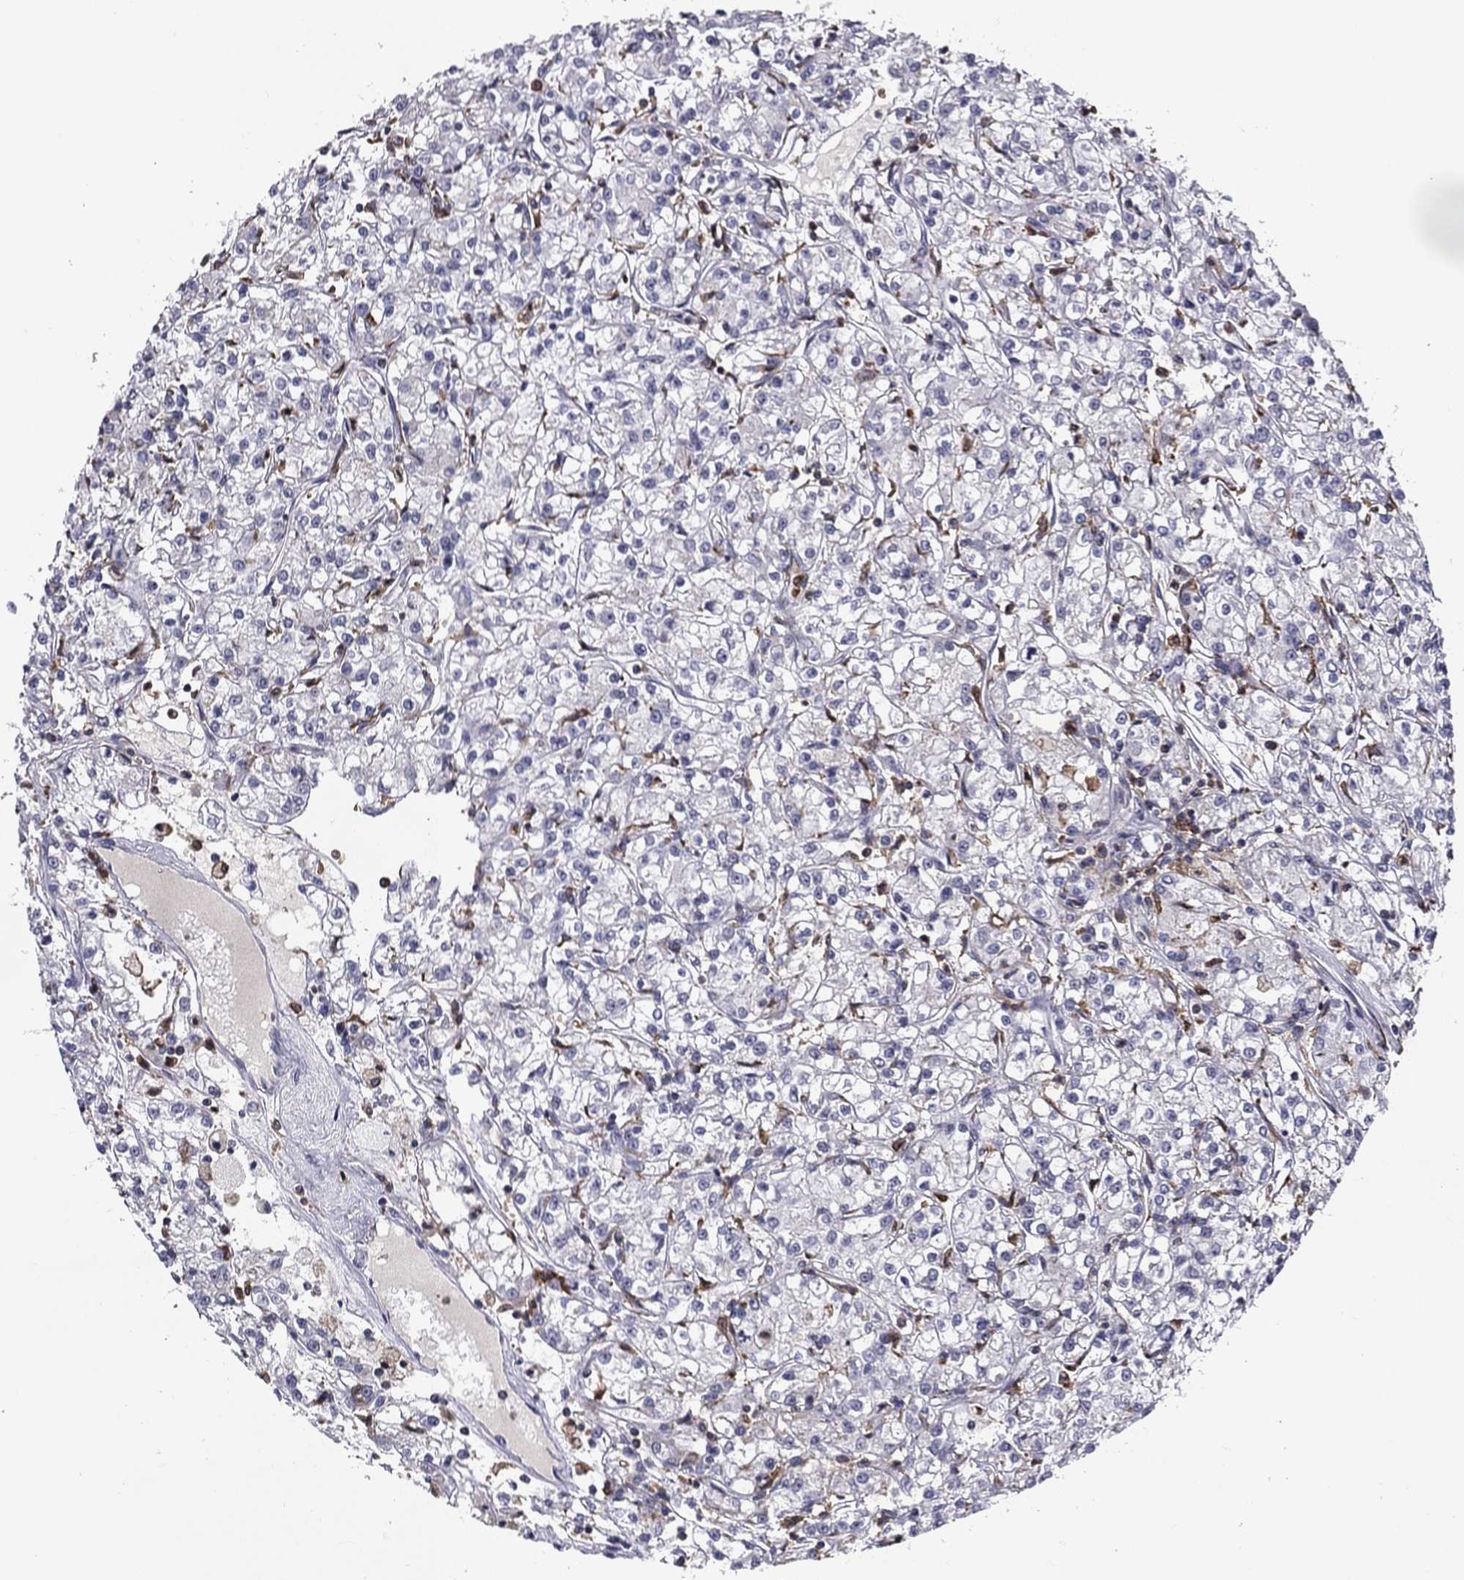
{"staining": {"intensity": "negative", "quantity": "none", "location": "none"}, "tissue": "renal cancer", "cell_type": "Tumor cells", "image_type": "cancer", "snomed": [{"axis": "morphology", "description": "Adenocarcinoma, NOS"}, {"axis": "topography", "description": "Kidney"}], "caption": "This micrograph is of renal cancer stained with immunohistochemistry (IHC) to label a protein in brown with the nuclei are counter-stained blue. There is no positivity in tumor cells.", "gene": "PLCB2", "patient": {"sex": "female", "age": 59}}